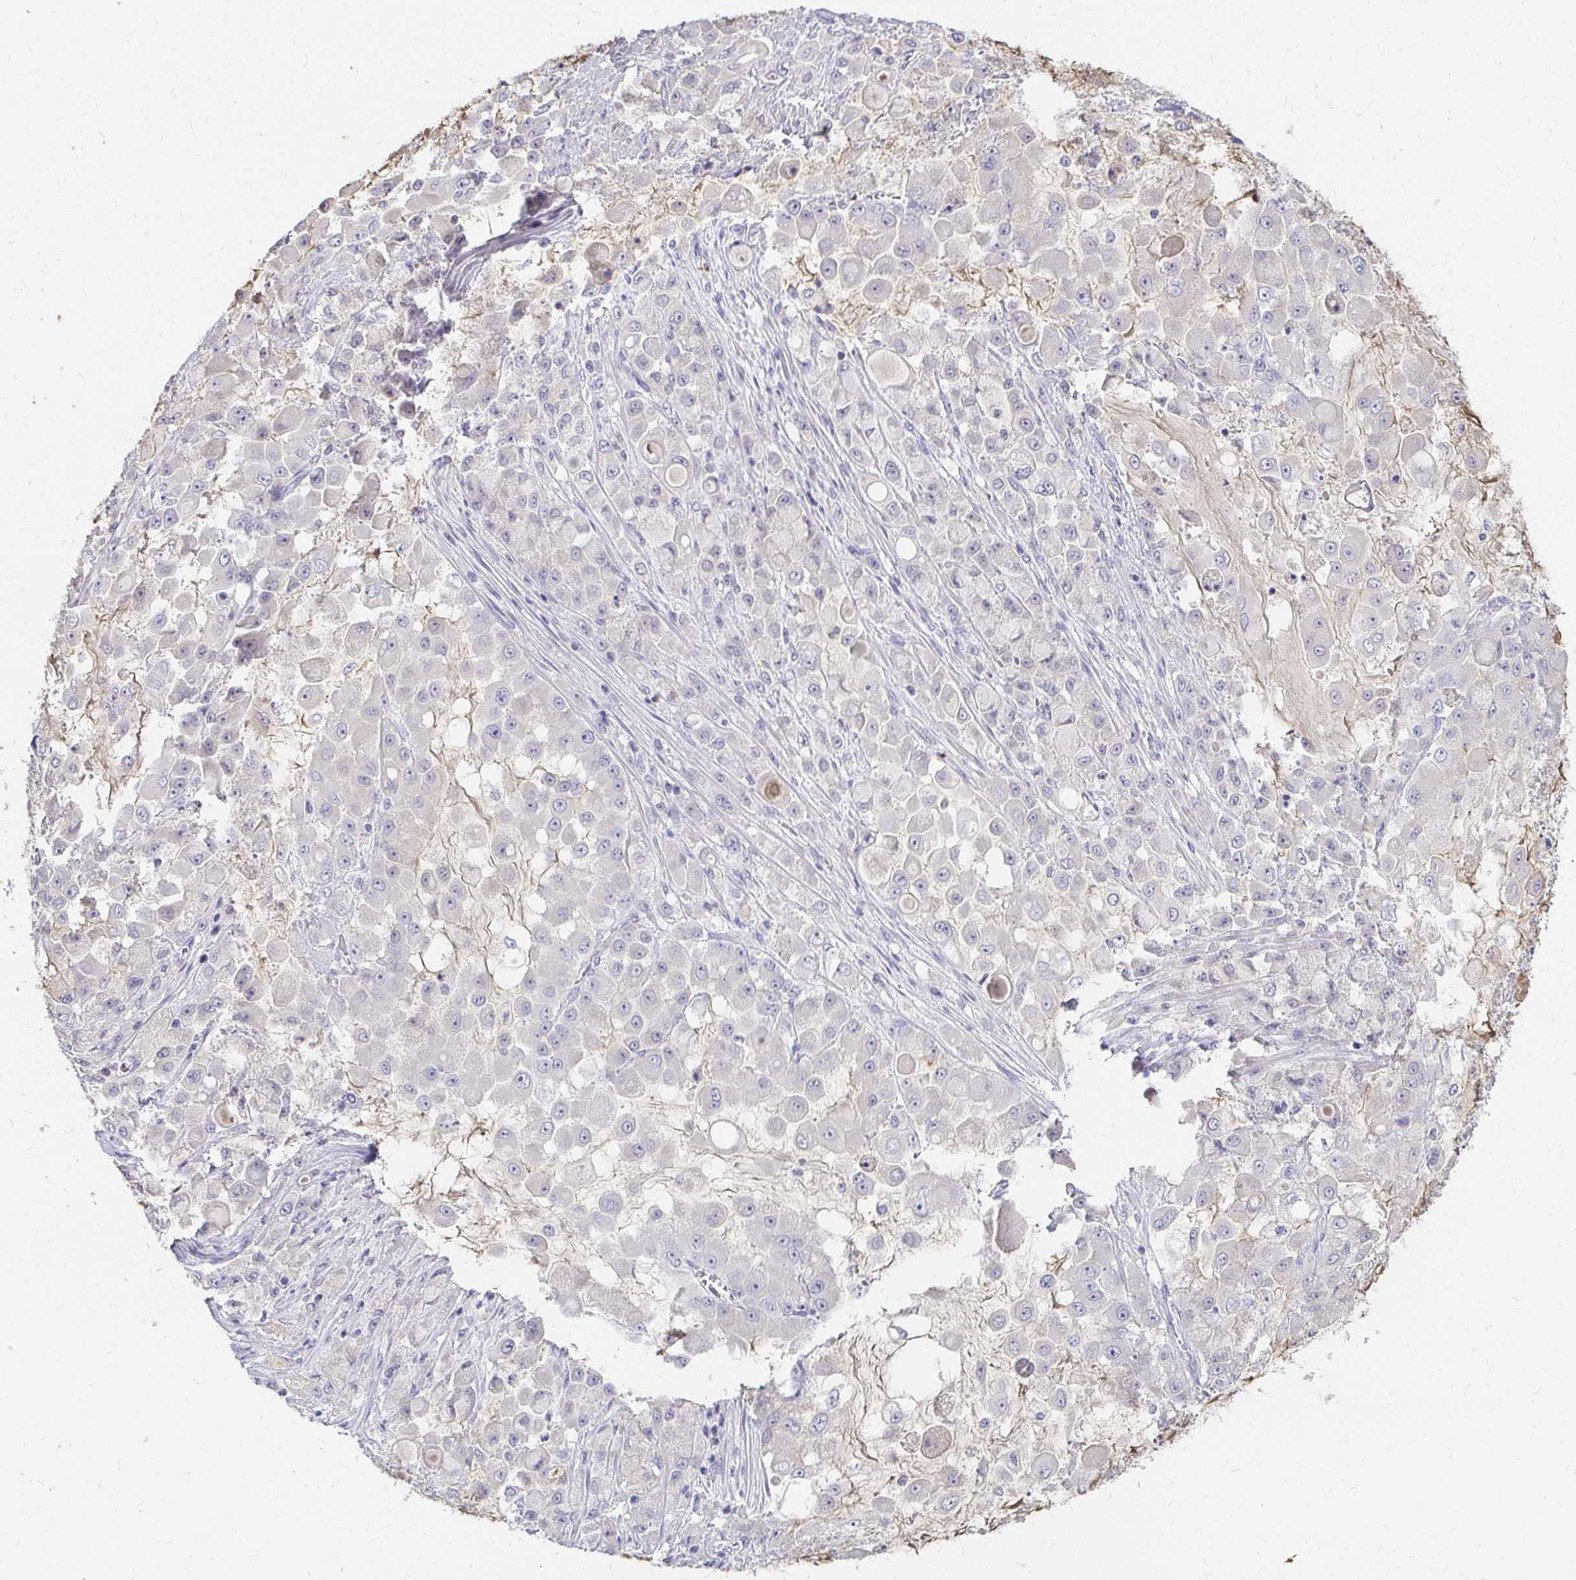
{"staining": {"intensity": "negative", "quantity": "none", "location": "none"}, "tissue": "stomach cancer", "cell_type": "Tumor cells", "image_type": "cancer", "snomed": [{"axis": "morphology", "description": "Adenocarcinoma, NOS"}, {"axis": "topography", "description": "Stomach"}], "caption": "Tumor cells show no significant protein expression in stomach cancer.", "gene": "LOXL4", "patient": {"sex": "female", "age": 76}}